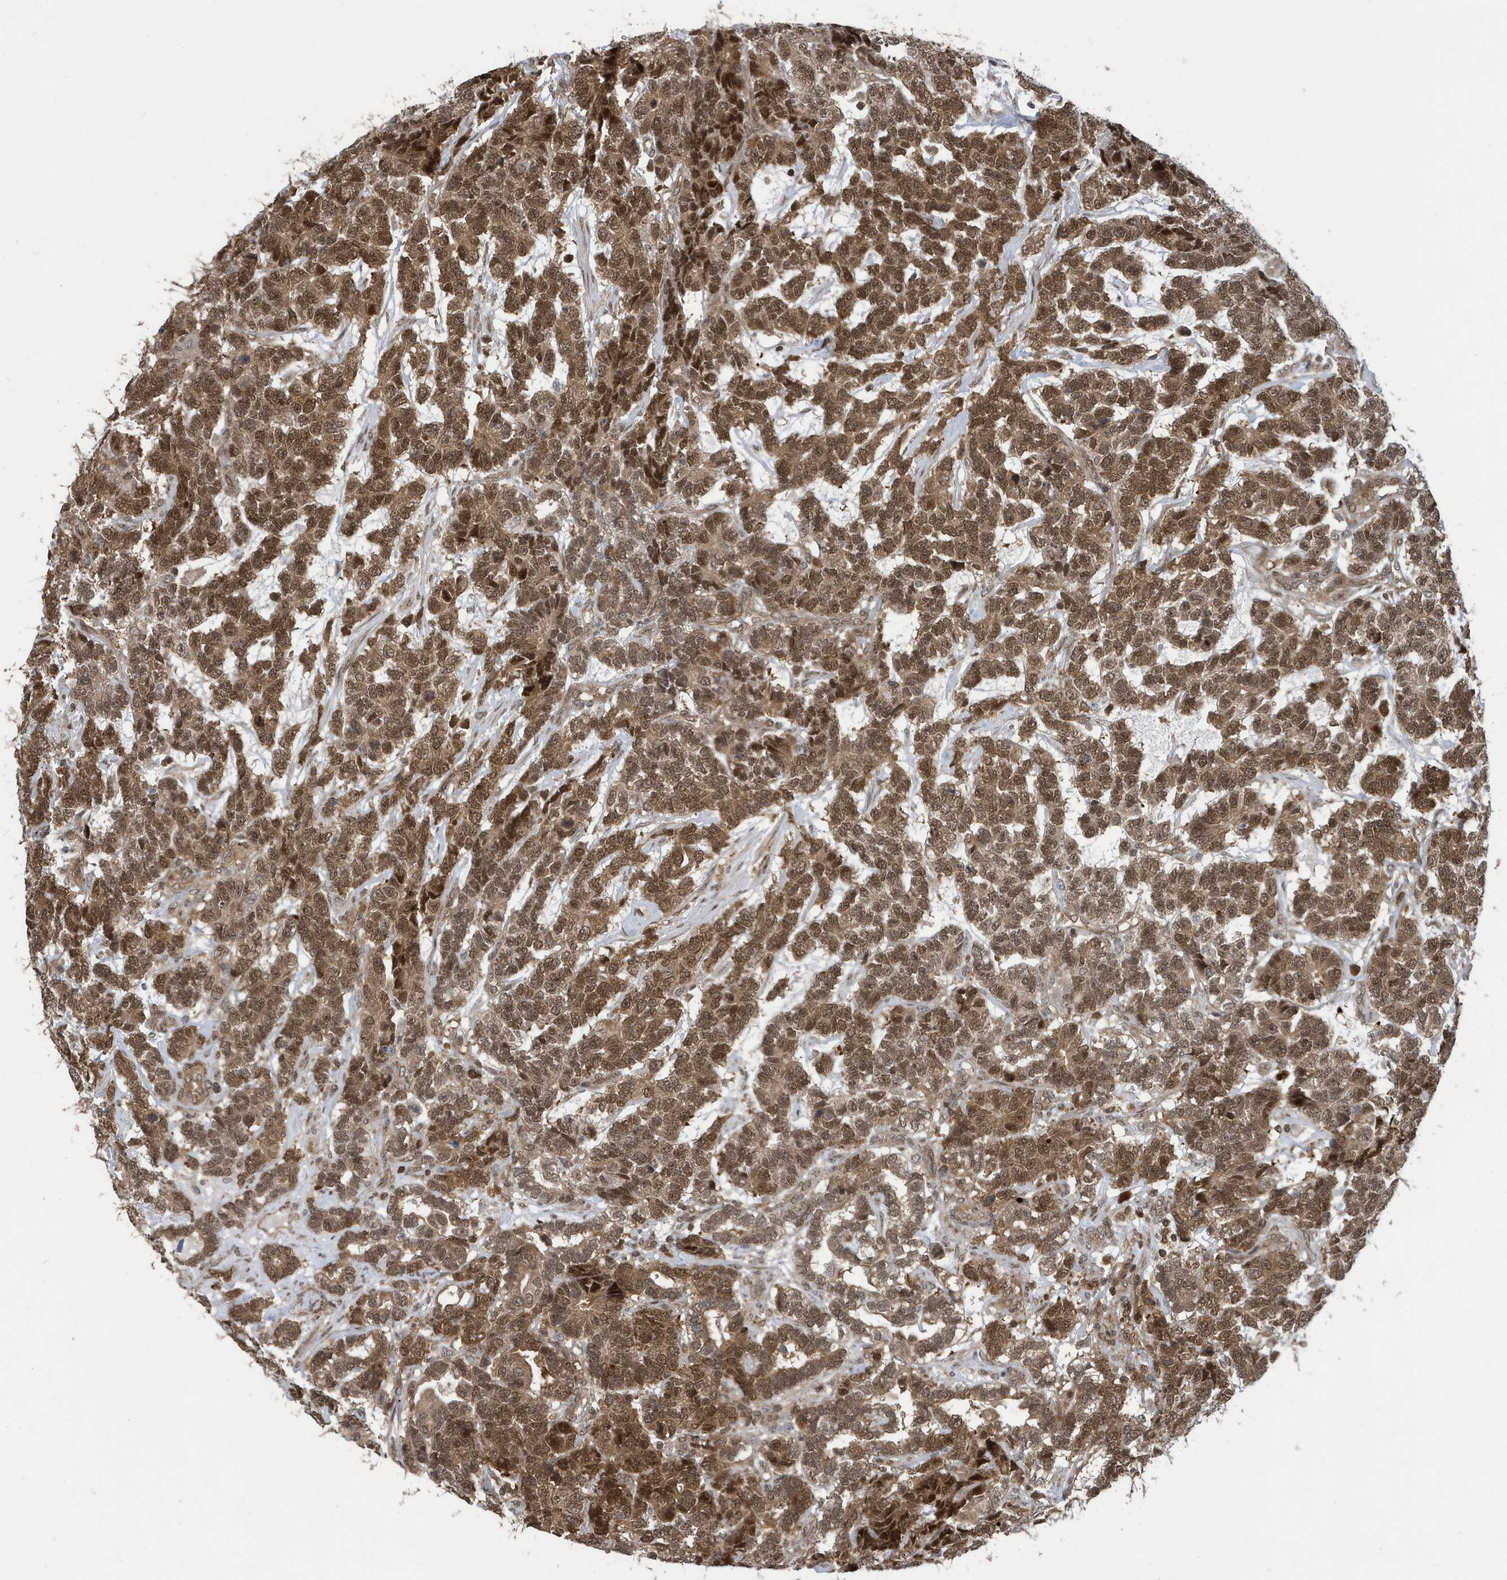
{"staining": {"intensity": "moderate", "quantity": ">75%", "location": "cytoplasmic/membranous,nuclear"}, "tissue": "testis cancer", "cell_type": "Tumor cells", "image_type": "cancer", "snomed": [{"axis": "morphology", "description": "Carcinoma, Embryonal, NOS"}, {"axis": "topography", "description": "Testis"}], "caption": "Protein positivity by immunohistochemistry shows moderate cytoplasmic/membranous and nuclear positivity in approximately >75% of tumor cells in testis embryonal carcinoma.", "gene": "UBQLN1", "patient": {"sex": "male", "age": 26}}